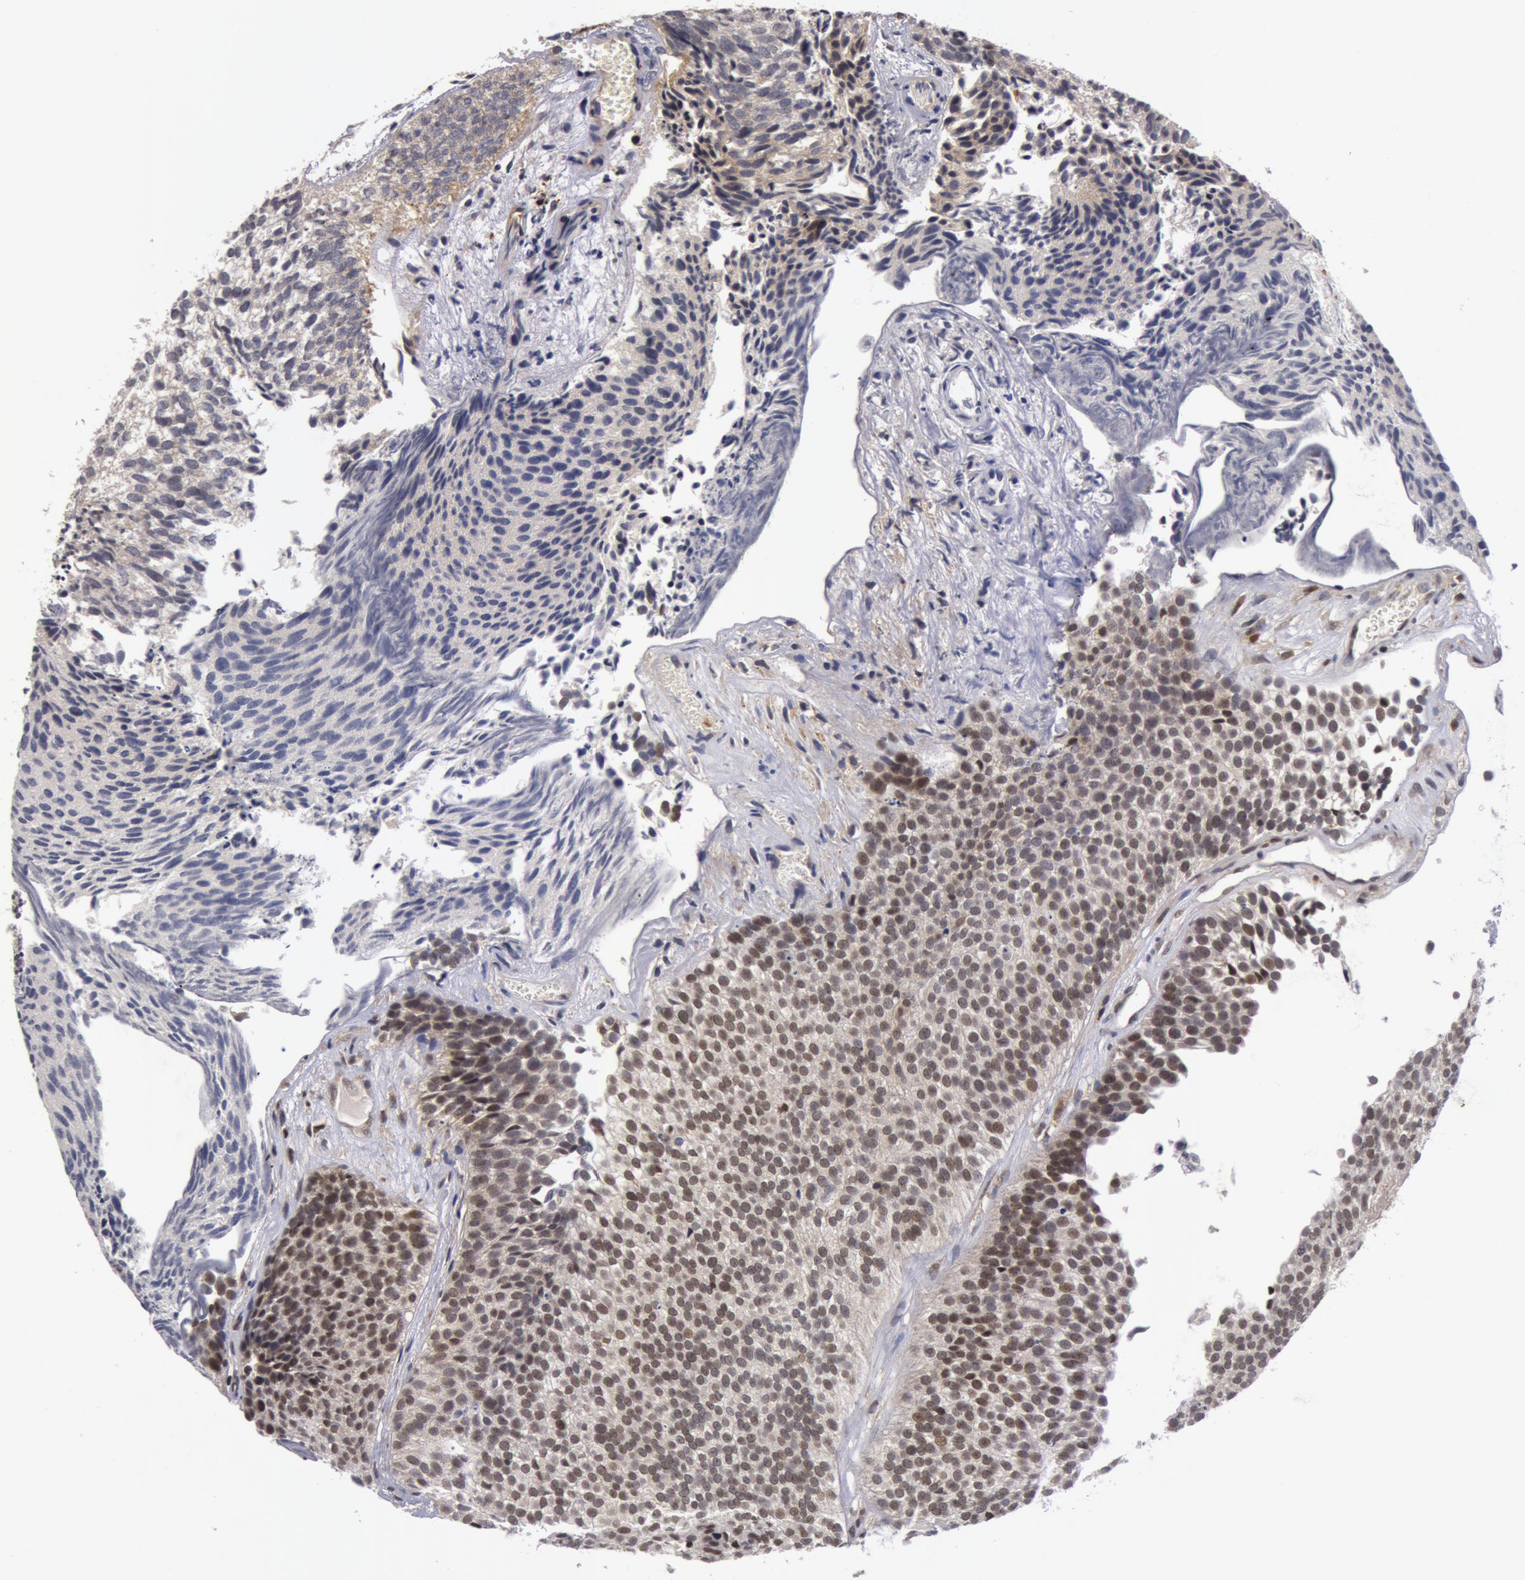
{"staining": {"intensity": "weak", "quantity": "25%-75%", "location": "nuclear"}, "tissue": "urothelial cancer", "cell_type": "Tumor cells", "image_type": "cancer", "snomed": [{"axis": "morphology", "description": "Urothelial carcinoma, Low grade"}, {"axis": "topography", "description": "Urinary bladder"}], "caption": "Protein staining demonstrates weak nuclear positivity in approximately 25%-75% of tumor cells in low-grade urothelial carcinoma. The staining was performed using DAB, with brown indicating positive protein expression. Nuclei are stained blue with hematoxylin.", "gene": "ZNF350", "patient": {"sex": "male", "age": 84}}